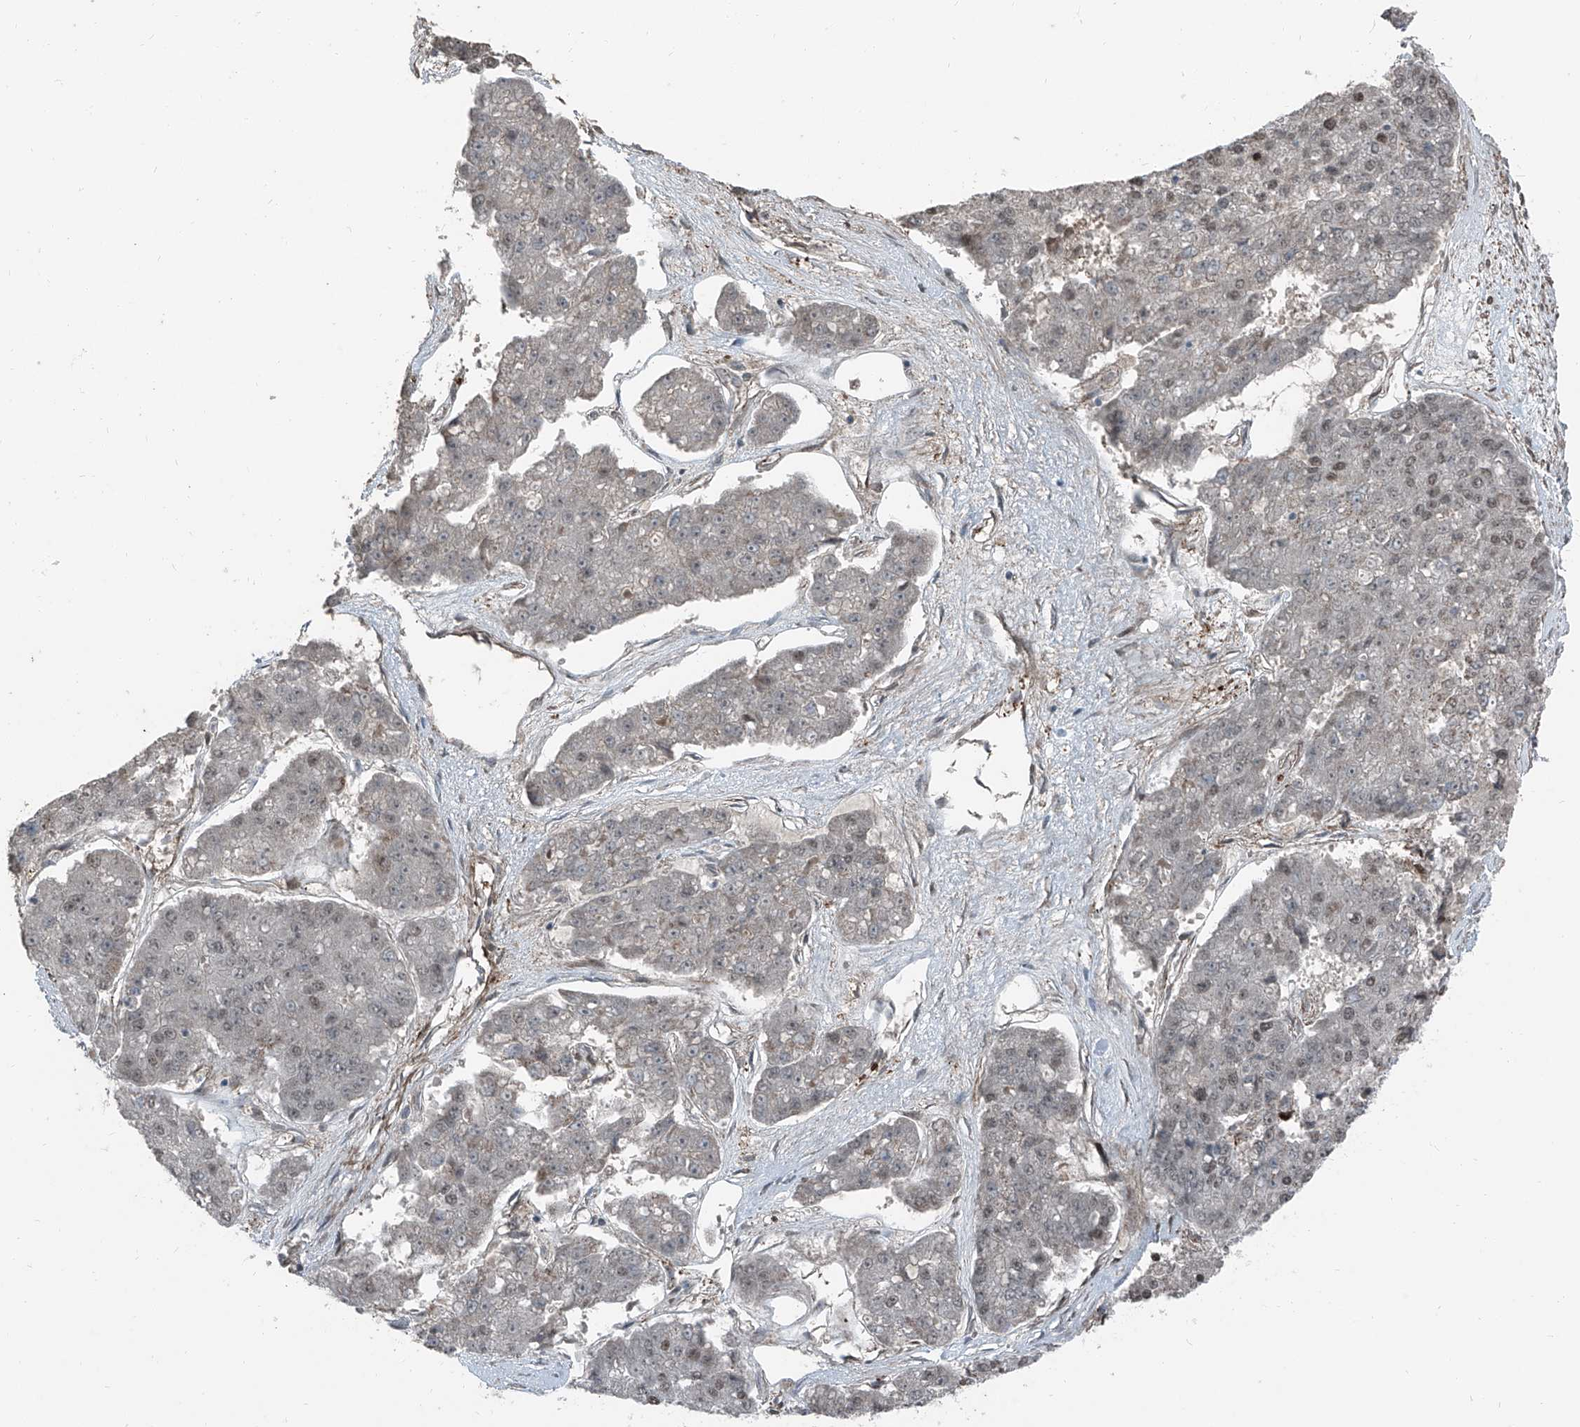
{"staining": {"intensity": "moderate", "quantity": "25%-75%", "location": "nuclear"}, "tissue": "pancreatic cancer", "cell_type": "Tumor cells", "image_type": "cancer", "snomed": [{"axis": "morphology", "description": "Adenocarcinoma, NOS"}, {"axis": "topography", "description": "Pancreas"}], "caption": "This photomicrograph exhibits immunohistochemistry staining of human adenocarcinoma (pancreatic), with medium moderate nuclear staining in approximately 25%-75% of tumor cells.", "gene": "ZNF570", "patient": {"sex": "male", "age": 50}}